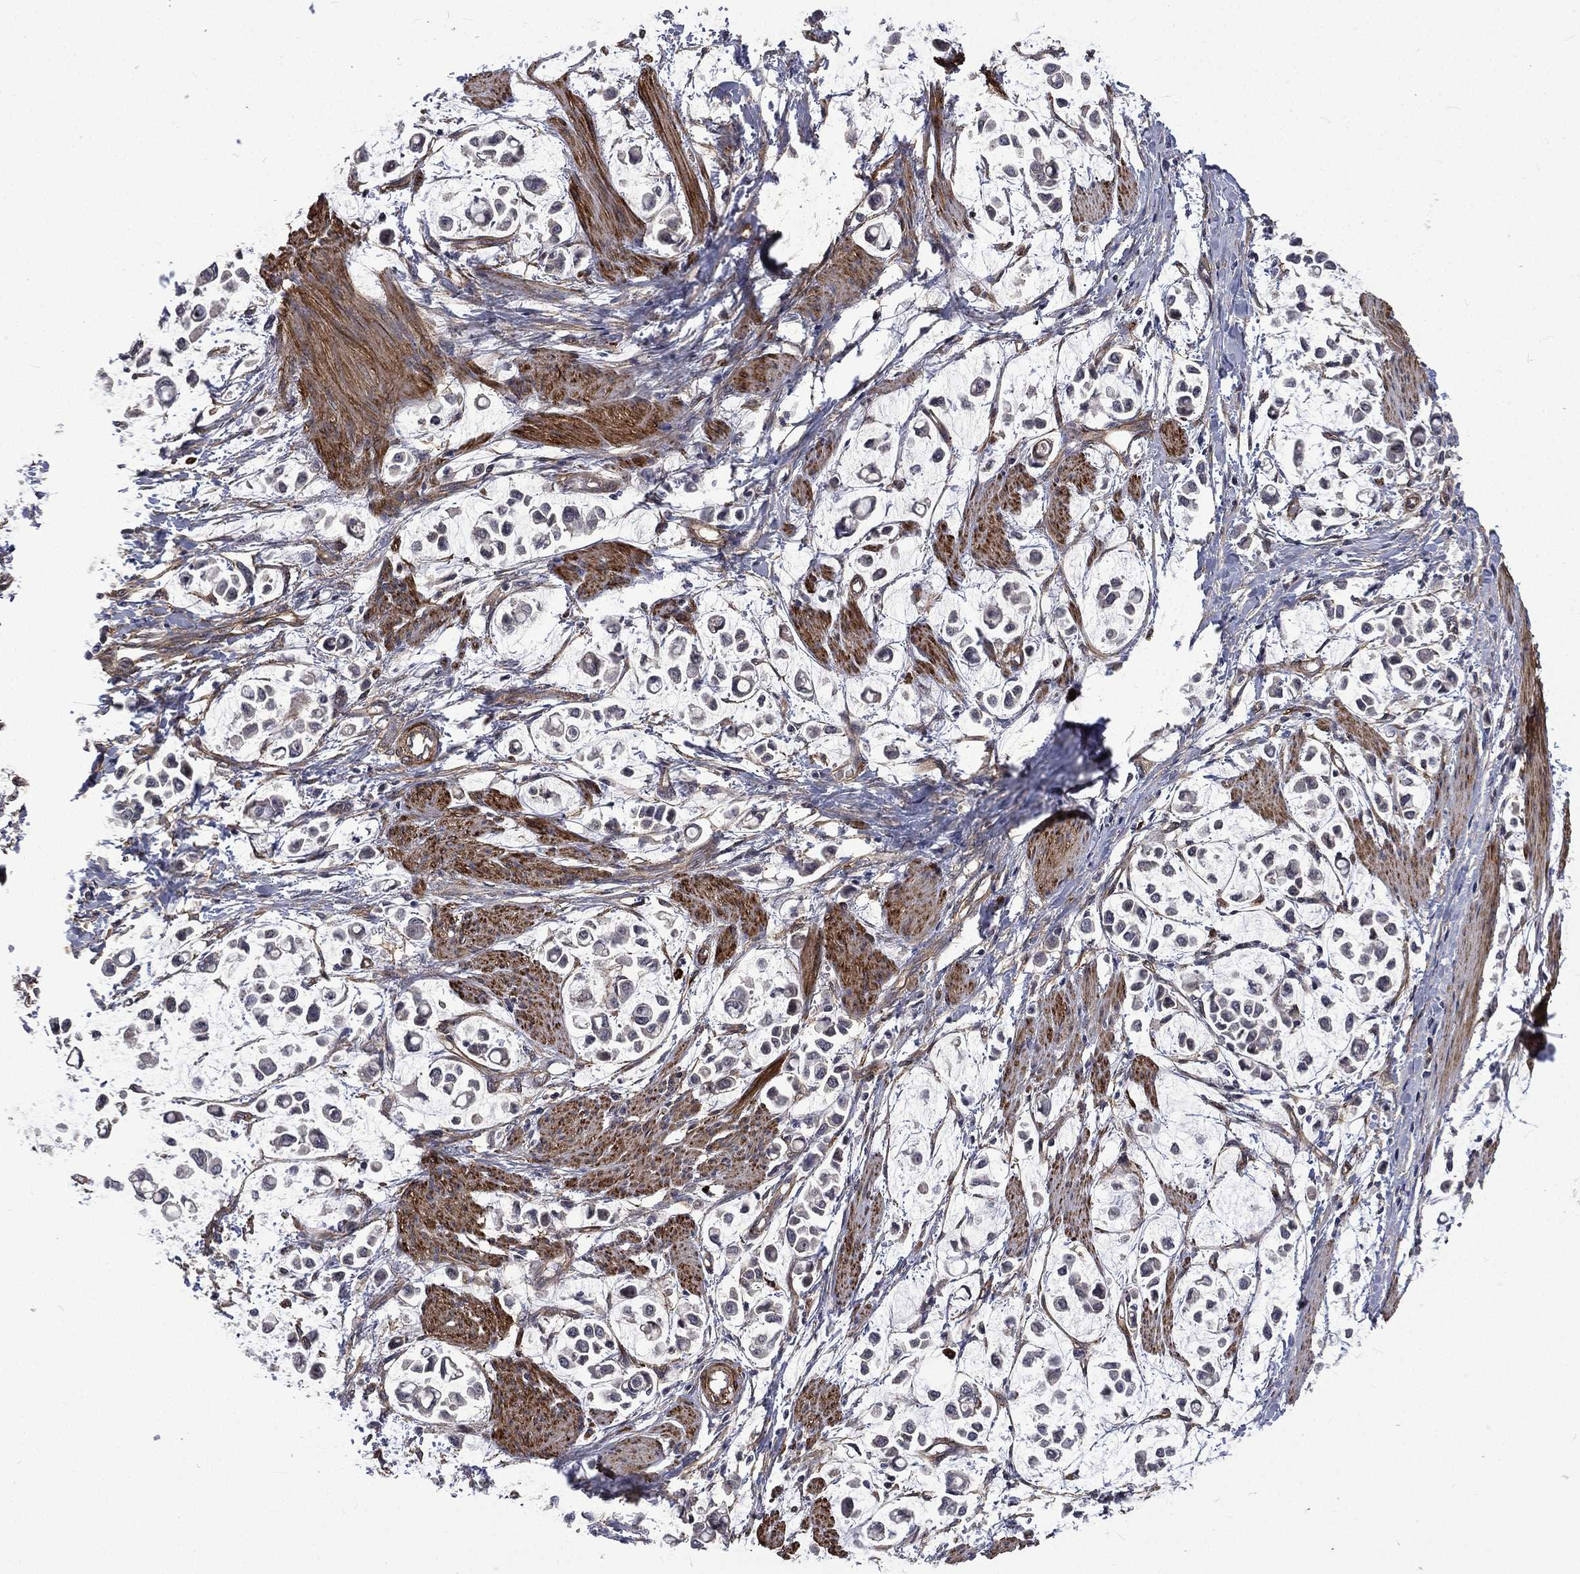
{"staining": {"intensity": "negative", "quantity": "none", "location": "none"}, "tissue": "stomach cancer", "cell_type": "Tumor cells", "image_type": "cancer", "snomed": [{"axis": "morphology", "description": "Adenocarcinoma, NOS"}, {"axis": "topography", "description": "Stomach"}], "caption": "IHC histopathology image of stomach adenocarcinoma stained for a protein (brown), which shows no expression in tumor cells. (DAB IHC visualized using brightfield microscopy, high magnification).", "gene": "PPFIBP1", "patient": {"sex": "male", "age": 82}}